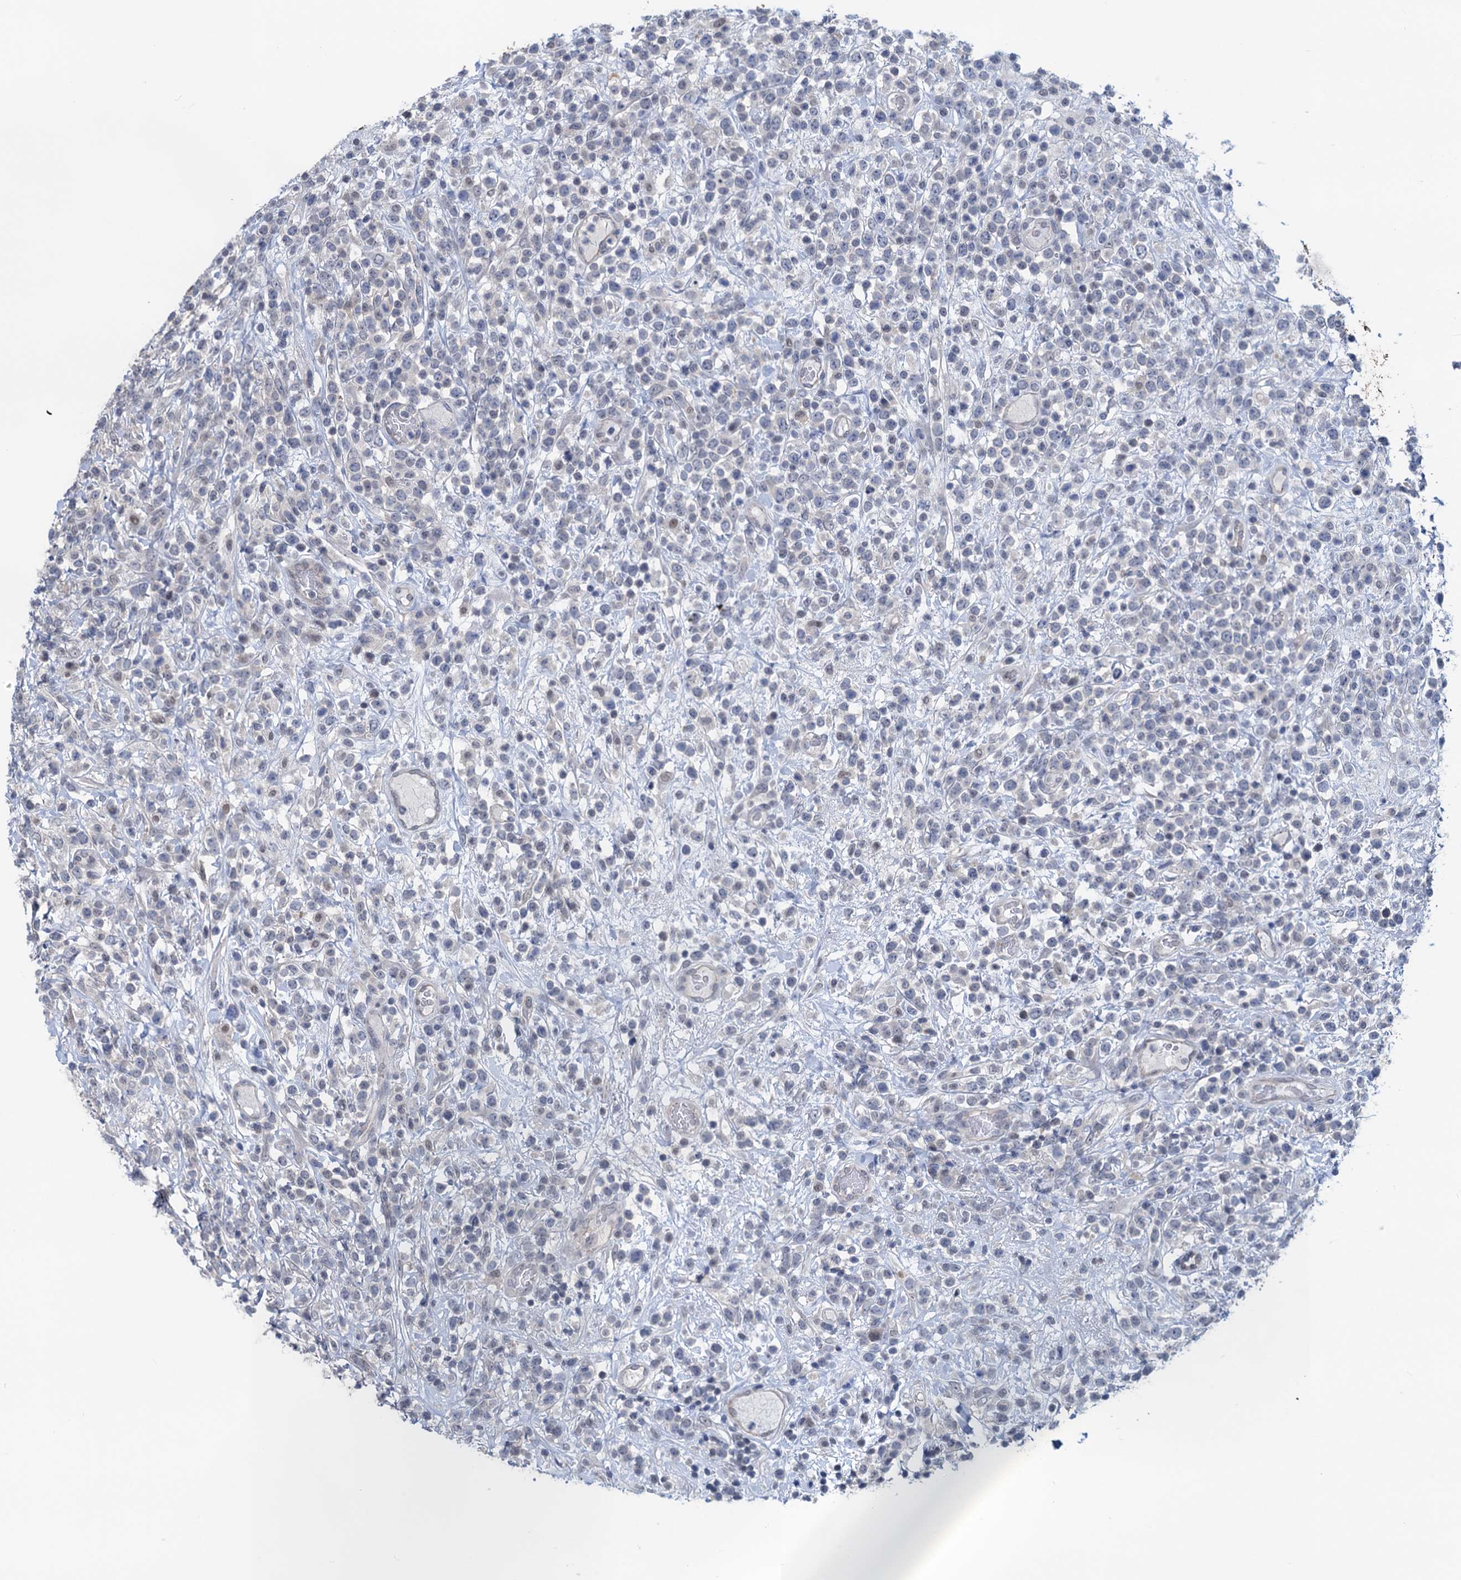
{"staining": {"intensity": "negative", "quantity": "none", "location": "none"}, "tissue": "lymphoma", "cell_type": "Tumor cells", "image_type": "cancer", "snomed": [{"axis": "morphology", "description": "Malignant lymphoma, non-Hodgkin's type, High grade"}, {"axis": "topography", "description": "Colon"}], "caption": "High magnification brightfield microscopy of lymphoma stained with DAB (3,3'-diaminobenzidine) (brown) and counterstained with hematoxylin (blue): tumor cells show no significant expression.", "gene": "RTKN2", "patient": {"sex": "female", "age": 53}}